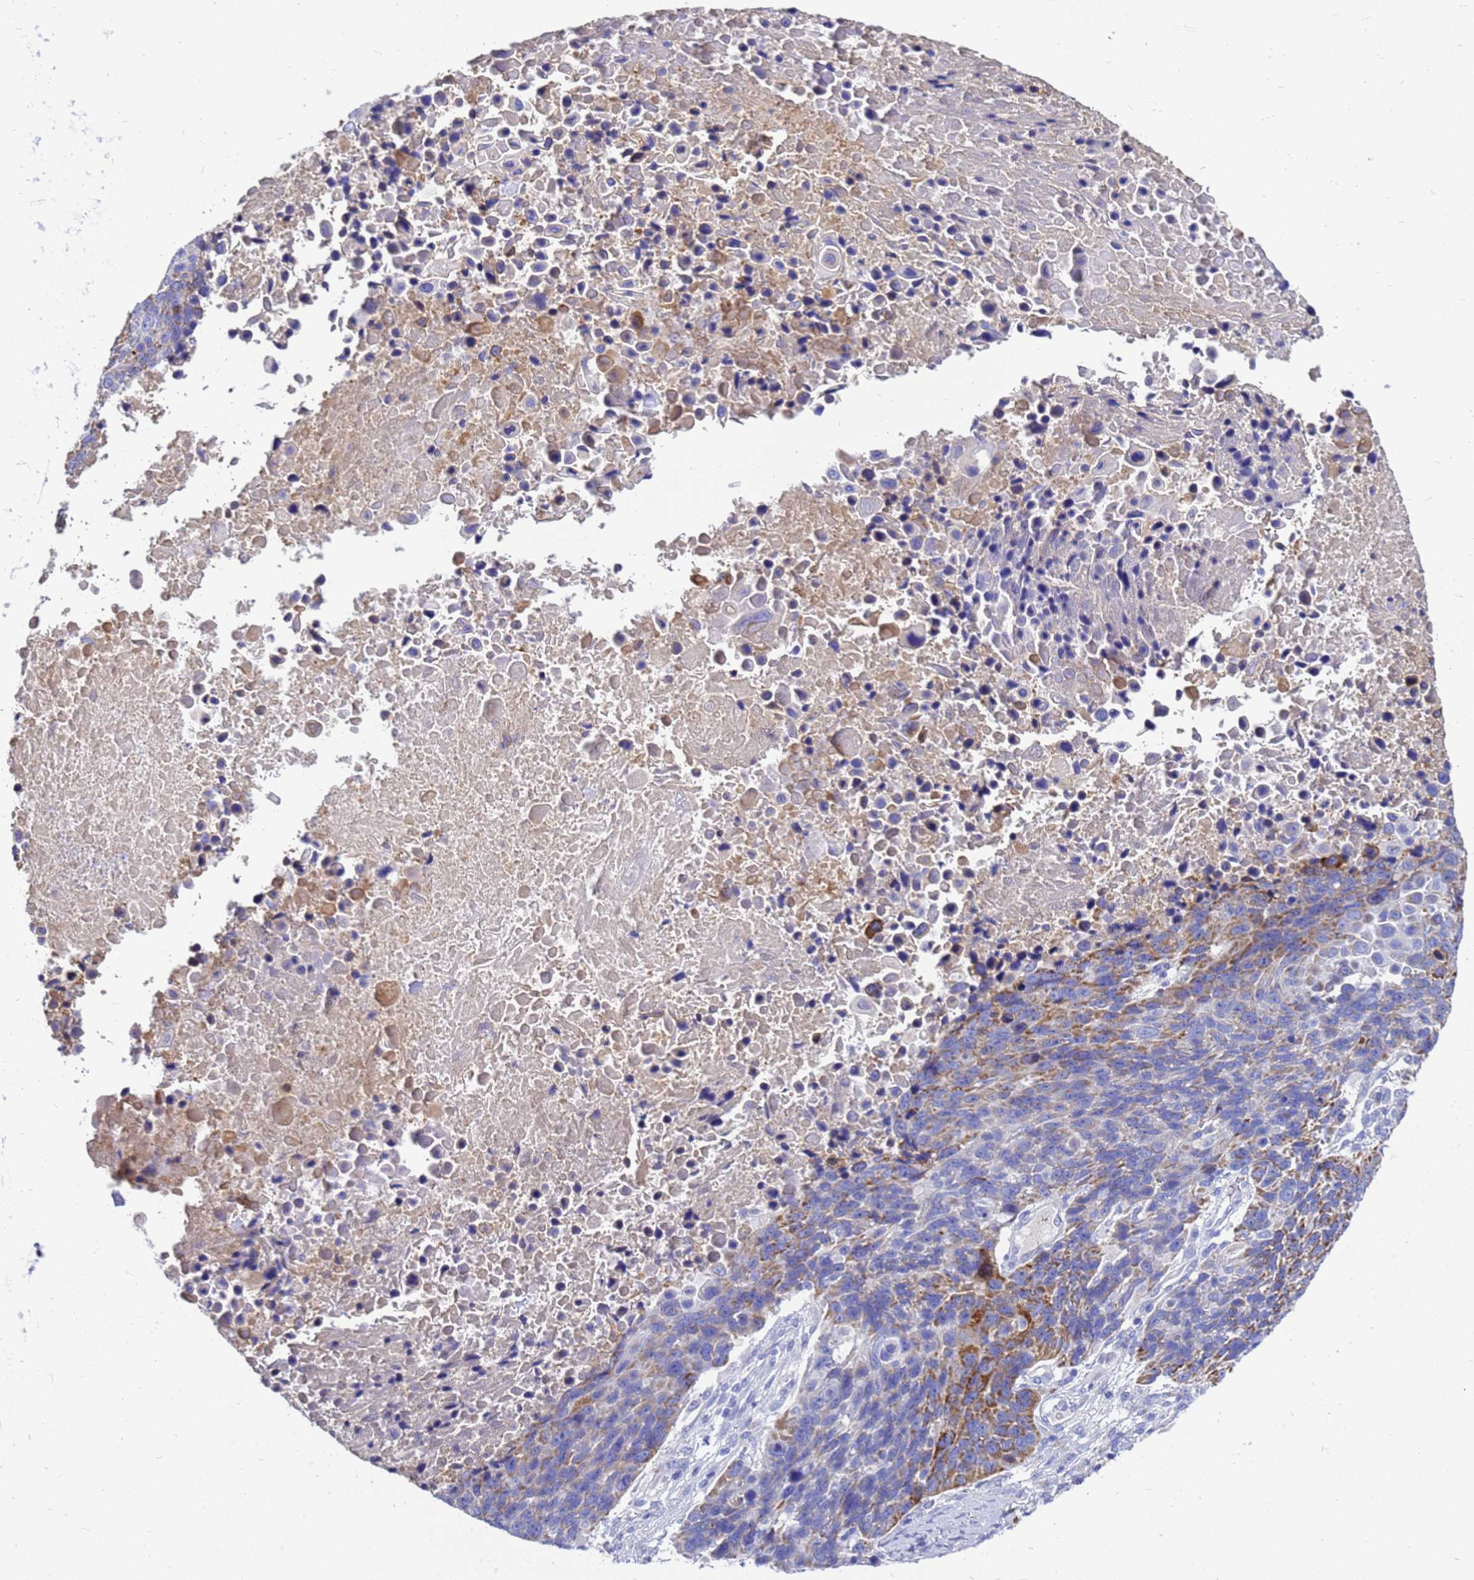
{"staining": {"intensity": "moderate", "quantity": "<25%", "location": "cytoplasmic/membranous"}, "tissue": "lung cancer", "cell_type": "Tumor cells", "image_type": "cancer", "snomed": [{"axis": "morphology", "description": "Normal tissue, NOS"}, {"axis": "morphology", "description": "Squamous cell carcinoma, NOS"}, {"axis": "topography", "description": "Lymph node"}, {"axis": "topography", "description": "Lung"}], "caption": "The image displays a brown stain indicating the presence of a protein in the cytoplasmic/membranous of tumor cells in lung cancer.", "gene": "OR52E2", "patient": {"sex": "male", "age": 66}}